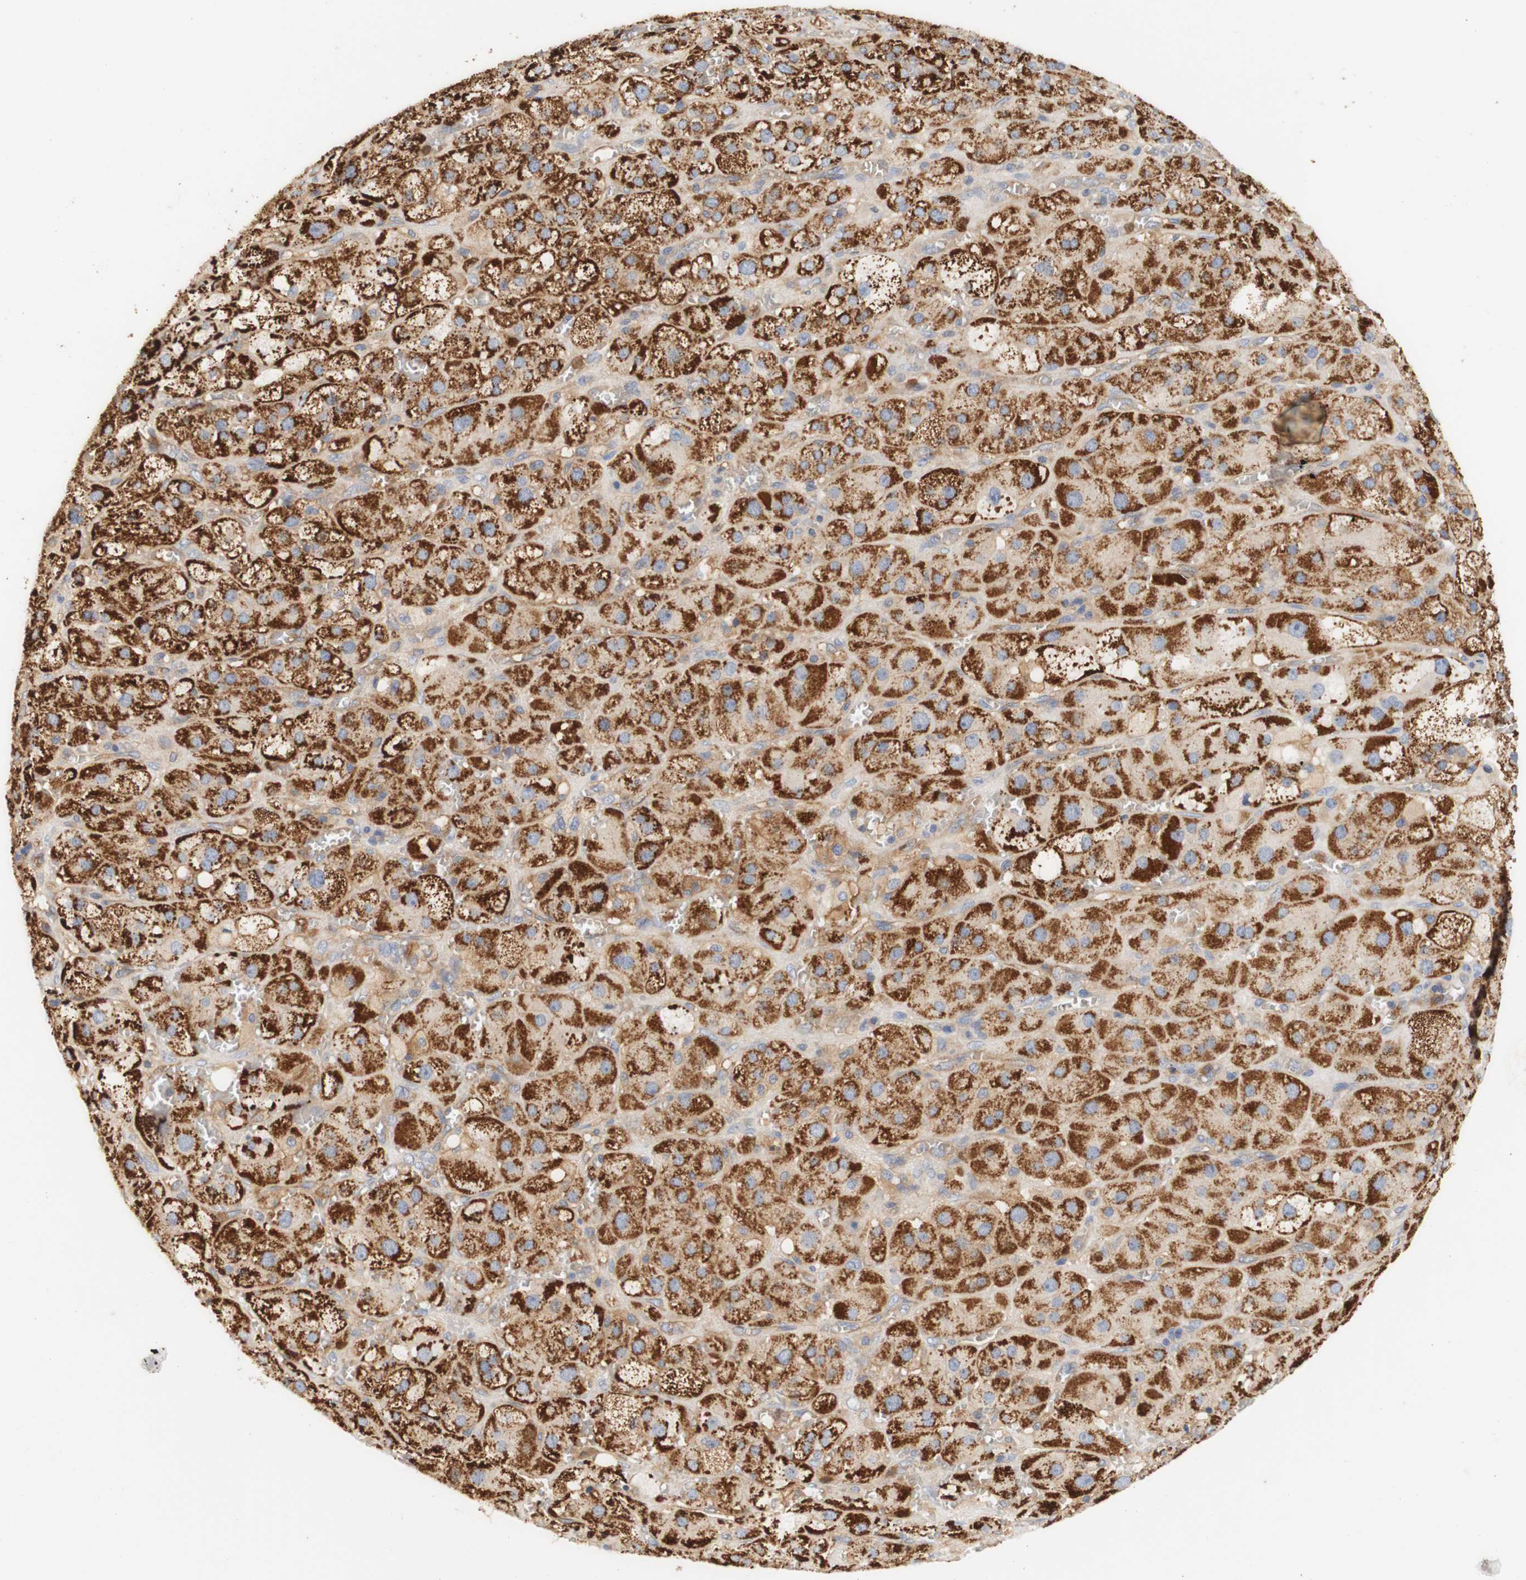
{"staining": {"intensity": "strong", "quantity": ">75%", "location": "cytoplasmic/membranous"}, "tissue": "adrenal gland", "cell_type": "Glandular cells", "image_type": "normal", "snomed": [{"axis": "morphology", "description": "Normal tissue, NOS"}, {"axis": "topography", "description": "Adrenal gland"}], "caption": "Immunohistochemical staining of benign human adrenal gland shows strong cytoplasmic/membranous protein staining in approximately >75% of glandular cells.", "gene": "PCDH7", "patient": {"sex": "female", "age": 47}}